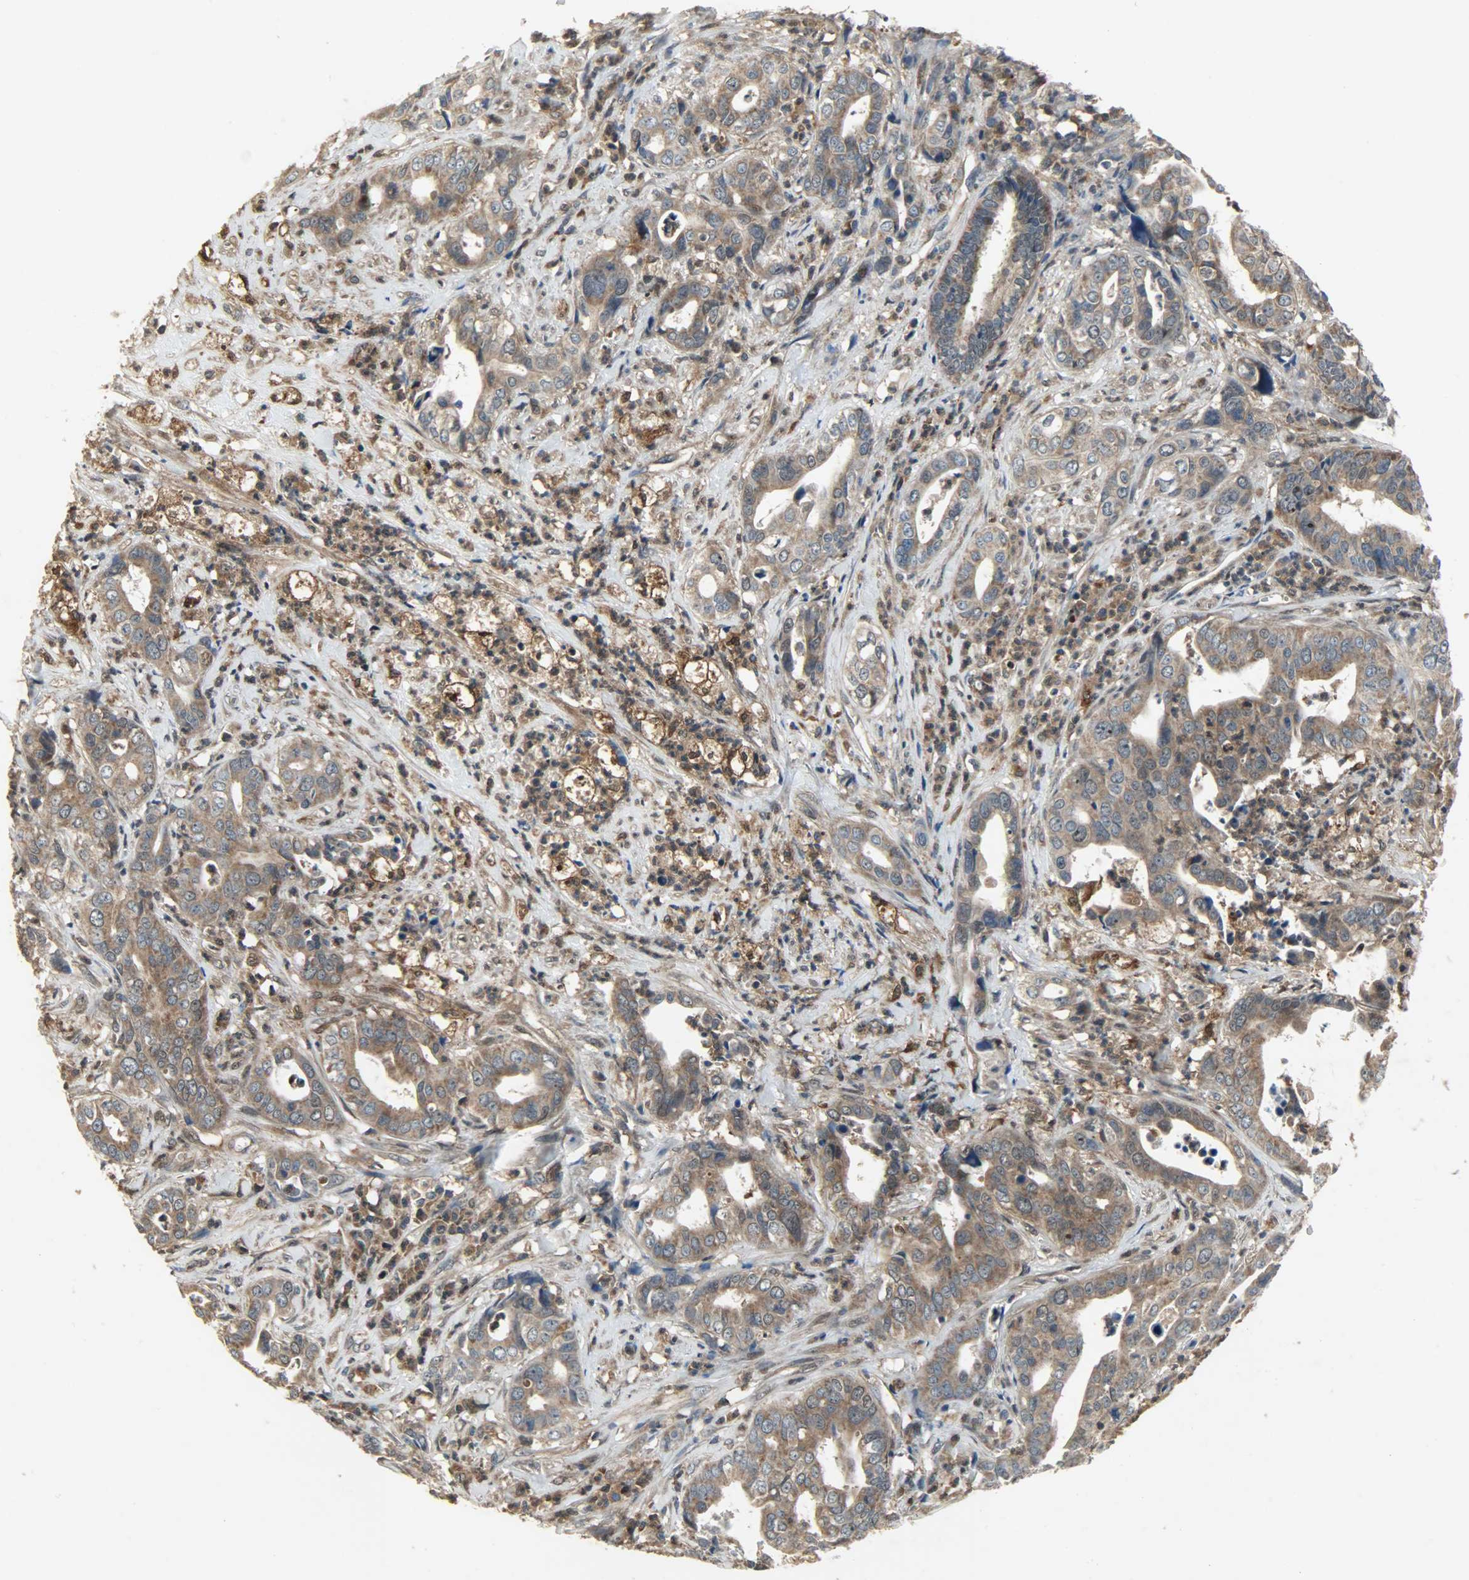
{"staining": {"intensity": "strong", "quantity": ">75%", "location": "cytoplasmic/membranous"}, "tissue": "liver cancer", "cell_type": "Tumor cells", "image_type": "cancer", "snomed": [{"axis": "morphology", "description": "Cholangiocarcinoma"}, {"axis": "topography", "description": "Liver"}], "caption": "The immunohistochemical stain shows strong cytoplasmic/membranous staining in tumor cells of liver cancer (cholangiocarcinoma) tissue.", "gene": "AMT", "patient": {"sex": "female", "age": 61}}